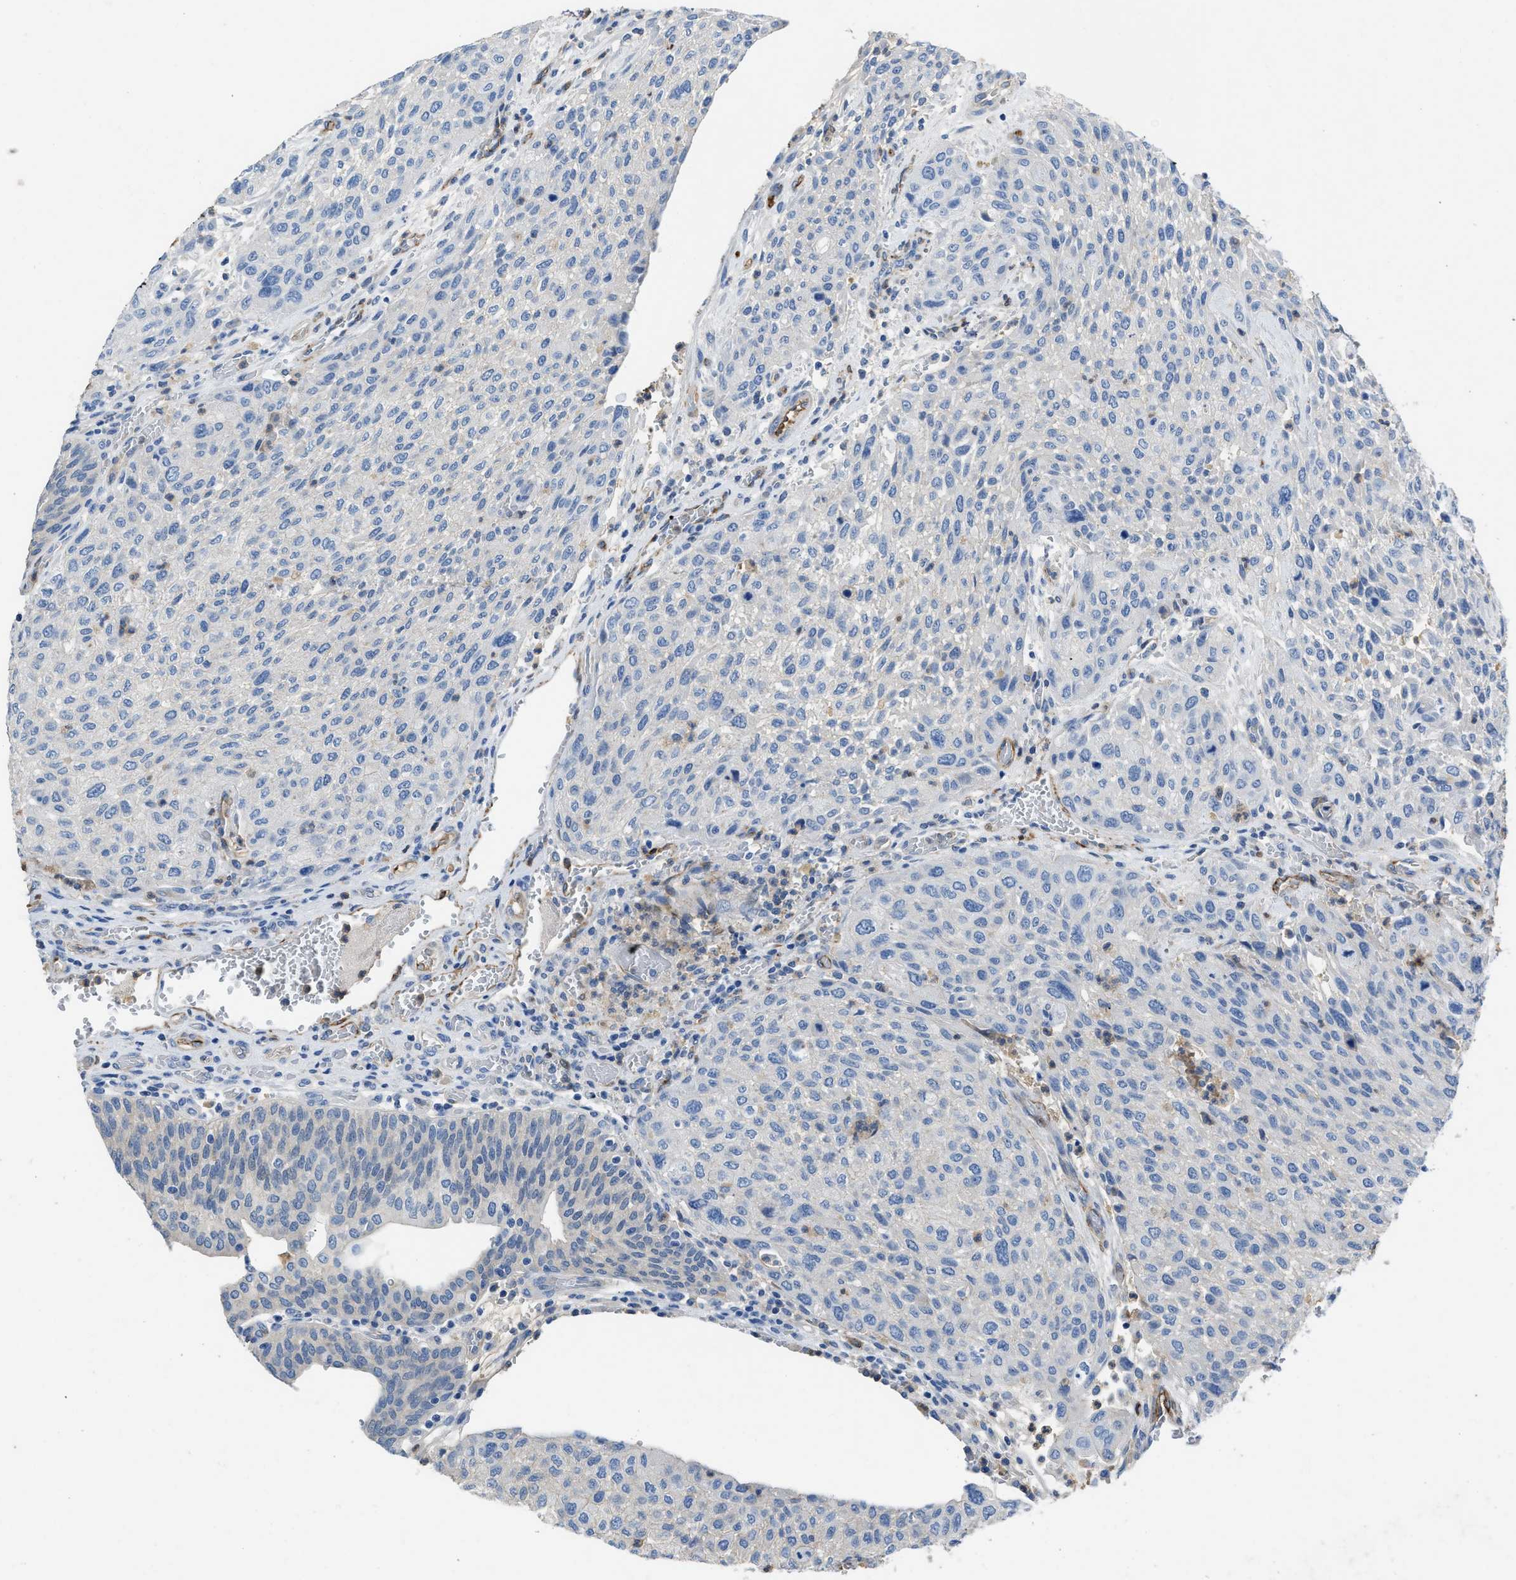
{"staining": {"intensity": "negative", "quantity": "none", "location": "none"}, "tissue": "urothelial cancer", "cell_type": "Tumor cells", "image_type": "cancer", "snomed": [{"axis": "morphology", "description": "Urothelial carcinoma, Low grade"}, {"axis": "morphology", "description": "Urothelial carcinoma, High grade"}, {"axis": "topography", "description": "Urinary bladder"}], "caption": "IHC image of human urothelial cancer stained for a protein (brown), which exhibits no staining in tumor cells.", "gene": "SPEG", "patient": {"sex": "male", "age": 35}}